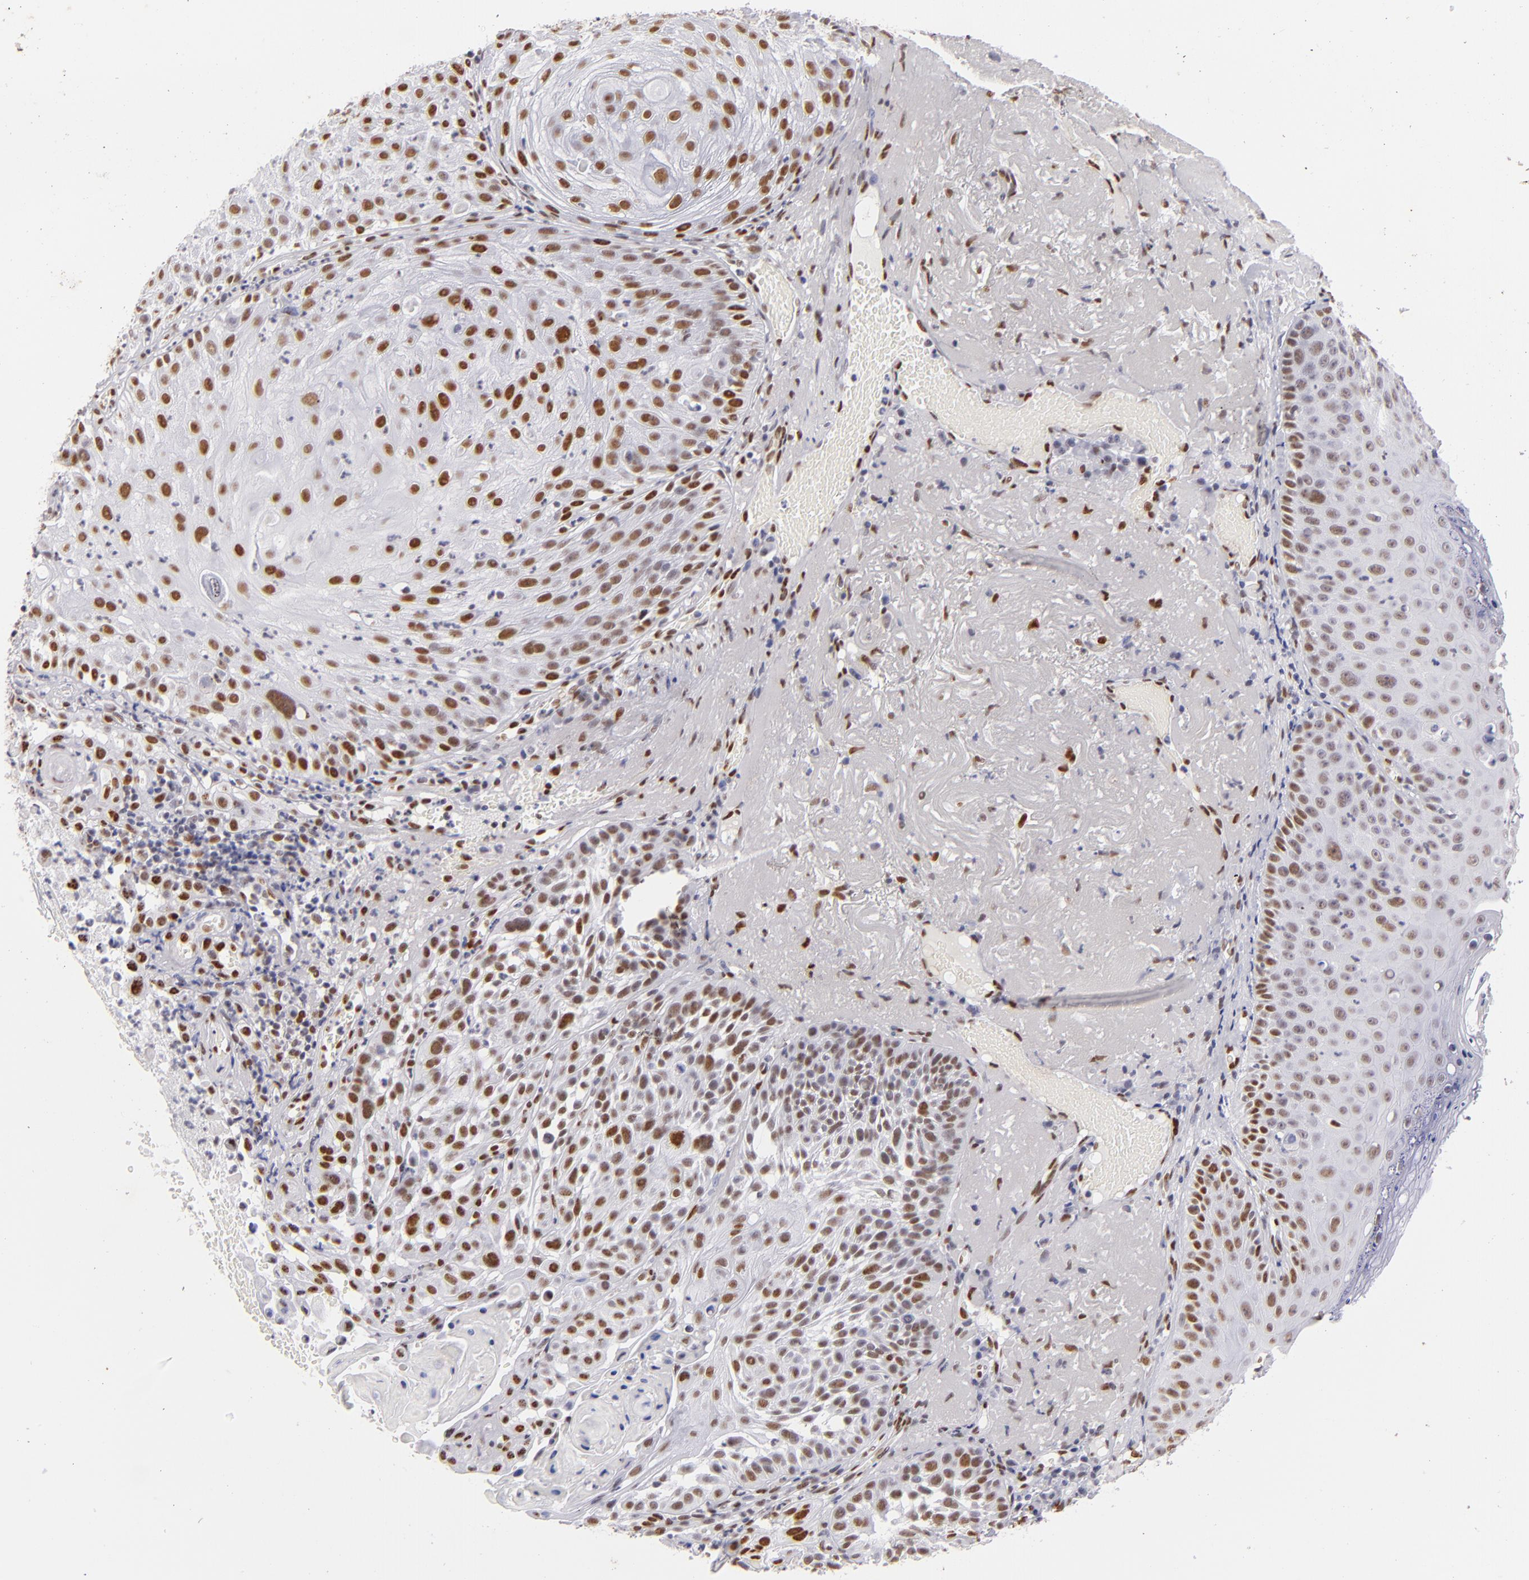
{"staining": {"intensity": "strong", "quantity": ">75%", "location": "nuclear"}, "tissue": "skin cancer", "cell_type": "Tumor cells", "image_type": "cancer", "snomed": [{"axis": "morphology", "description": "Squamous cell carcinoma, NOS"}, {"axis": "topography", "description": "Skin"}], "caption": "Immunohistochemical staining of skin squamous cell carcinoma demonstrates high levels of strong nuclear protein staining in approximately >75% of tumor cells. (DAB IHC, brown staining for protein, blue staining for nuclei).", "gene": "TOP3A", "patient": {"sex": "female", "age": 89}}